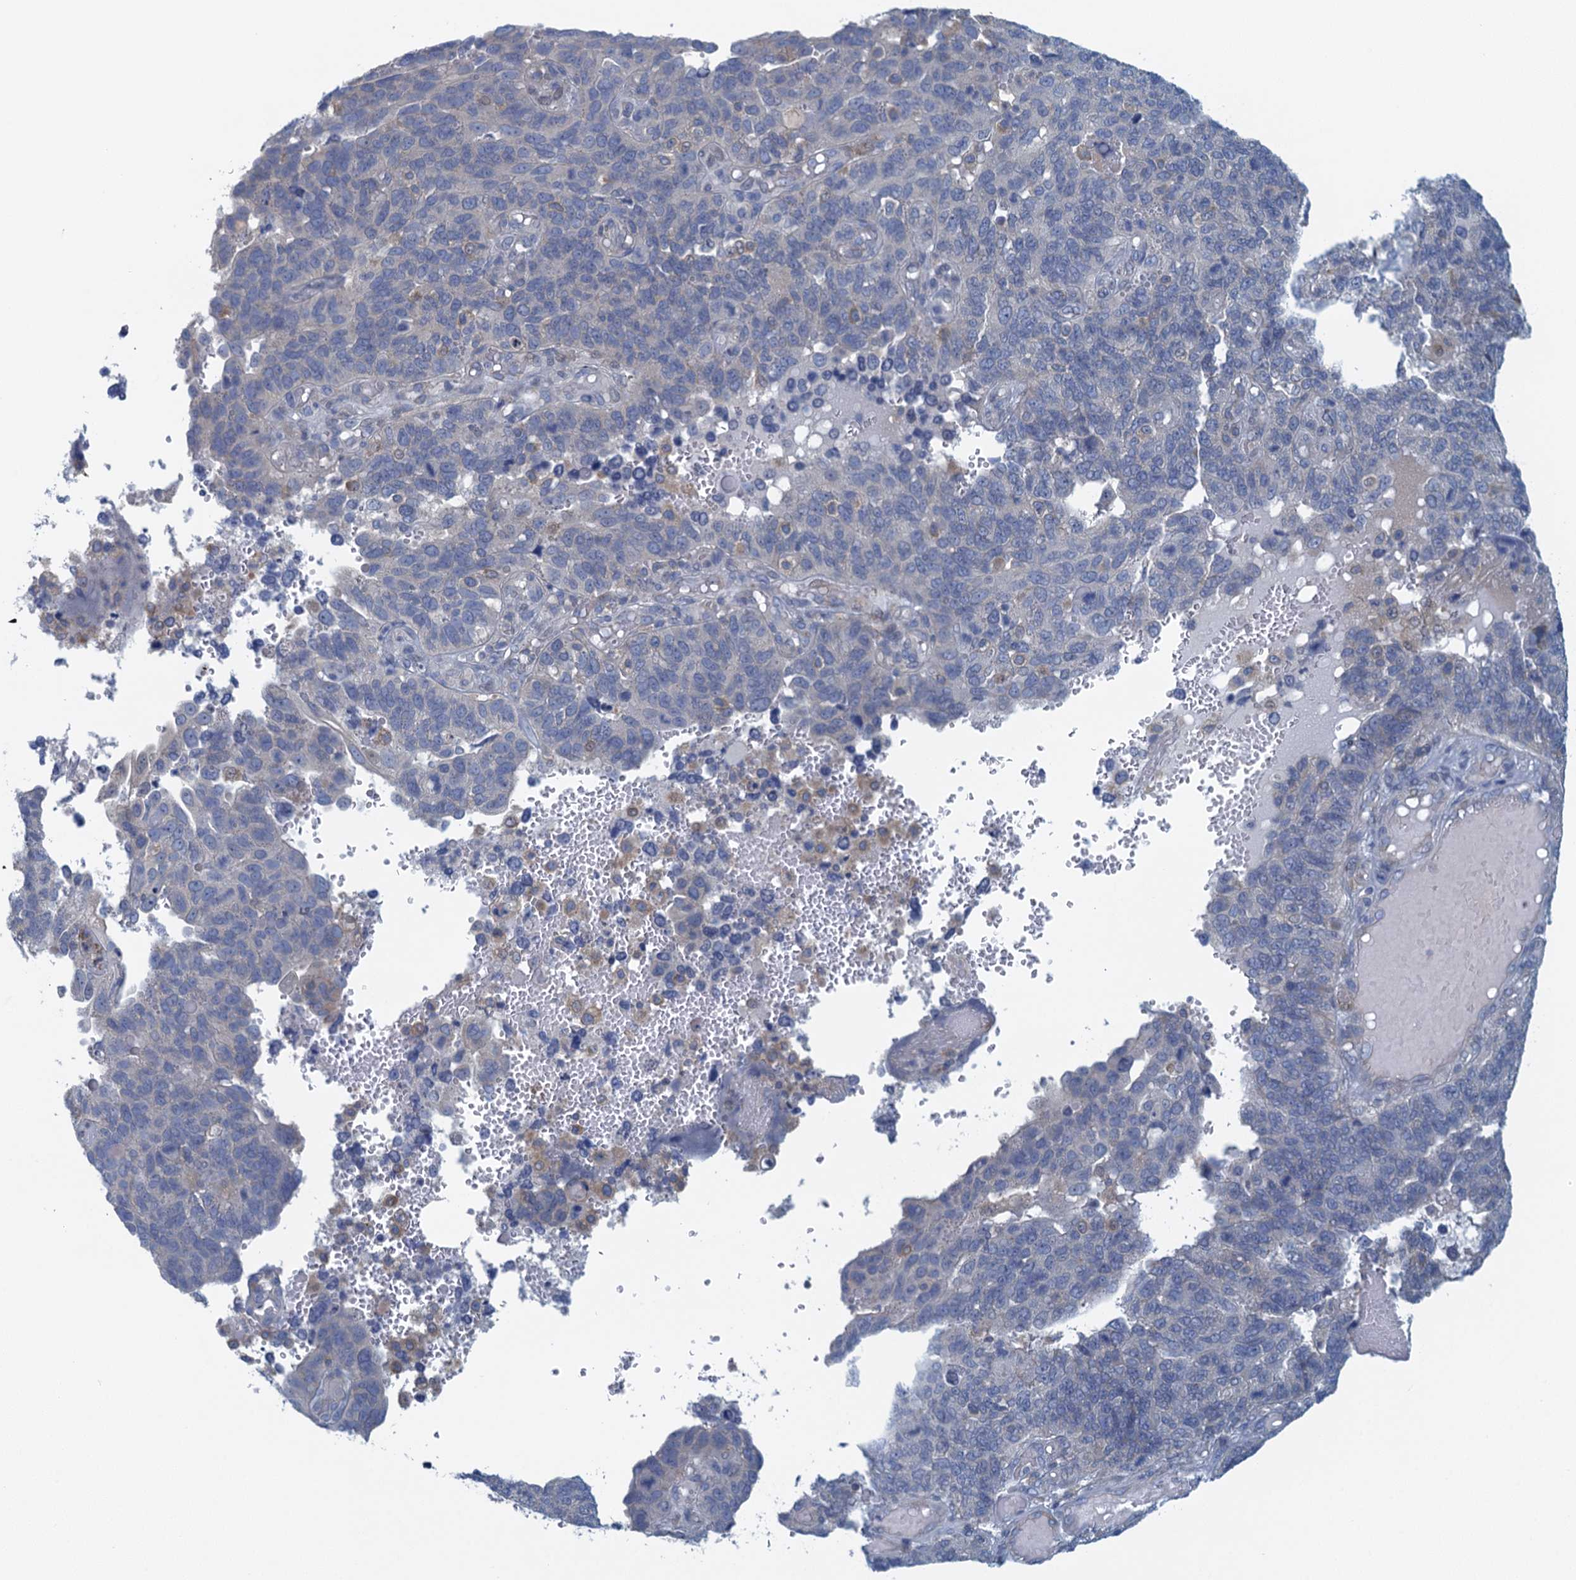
{"staining": {"intensity": "negative", "quantity": "none", "location": "none"}, "tissue": "endometrial cancer", "cell_type": "Tumor cells", "image_type": "cancer", "snomed": [{"axis": "morphology", "description": "Adenocarcinoma, NOS"}, {"axis": "topography", "description": "Endometrium"}], "caption": "This is an immunohistochemistry (IHC) micrograph of adenocarcinoma (endometrial). There is no staining in tumor cells.", "gene": "NCKAP1L", "patient": {"sex": "female", "age": 66}}